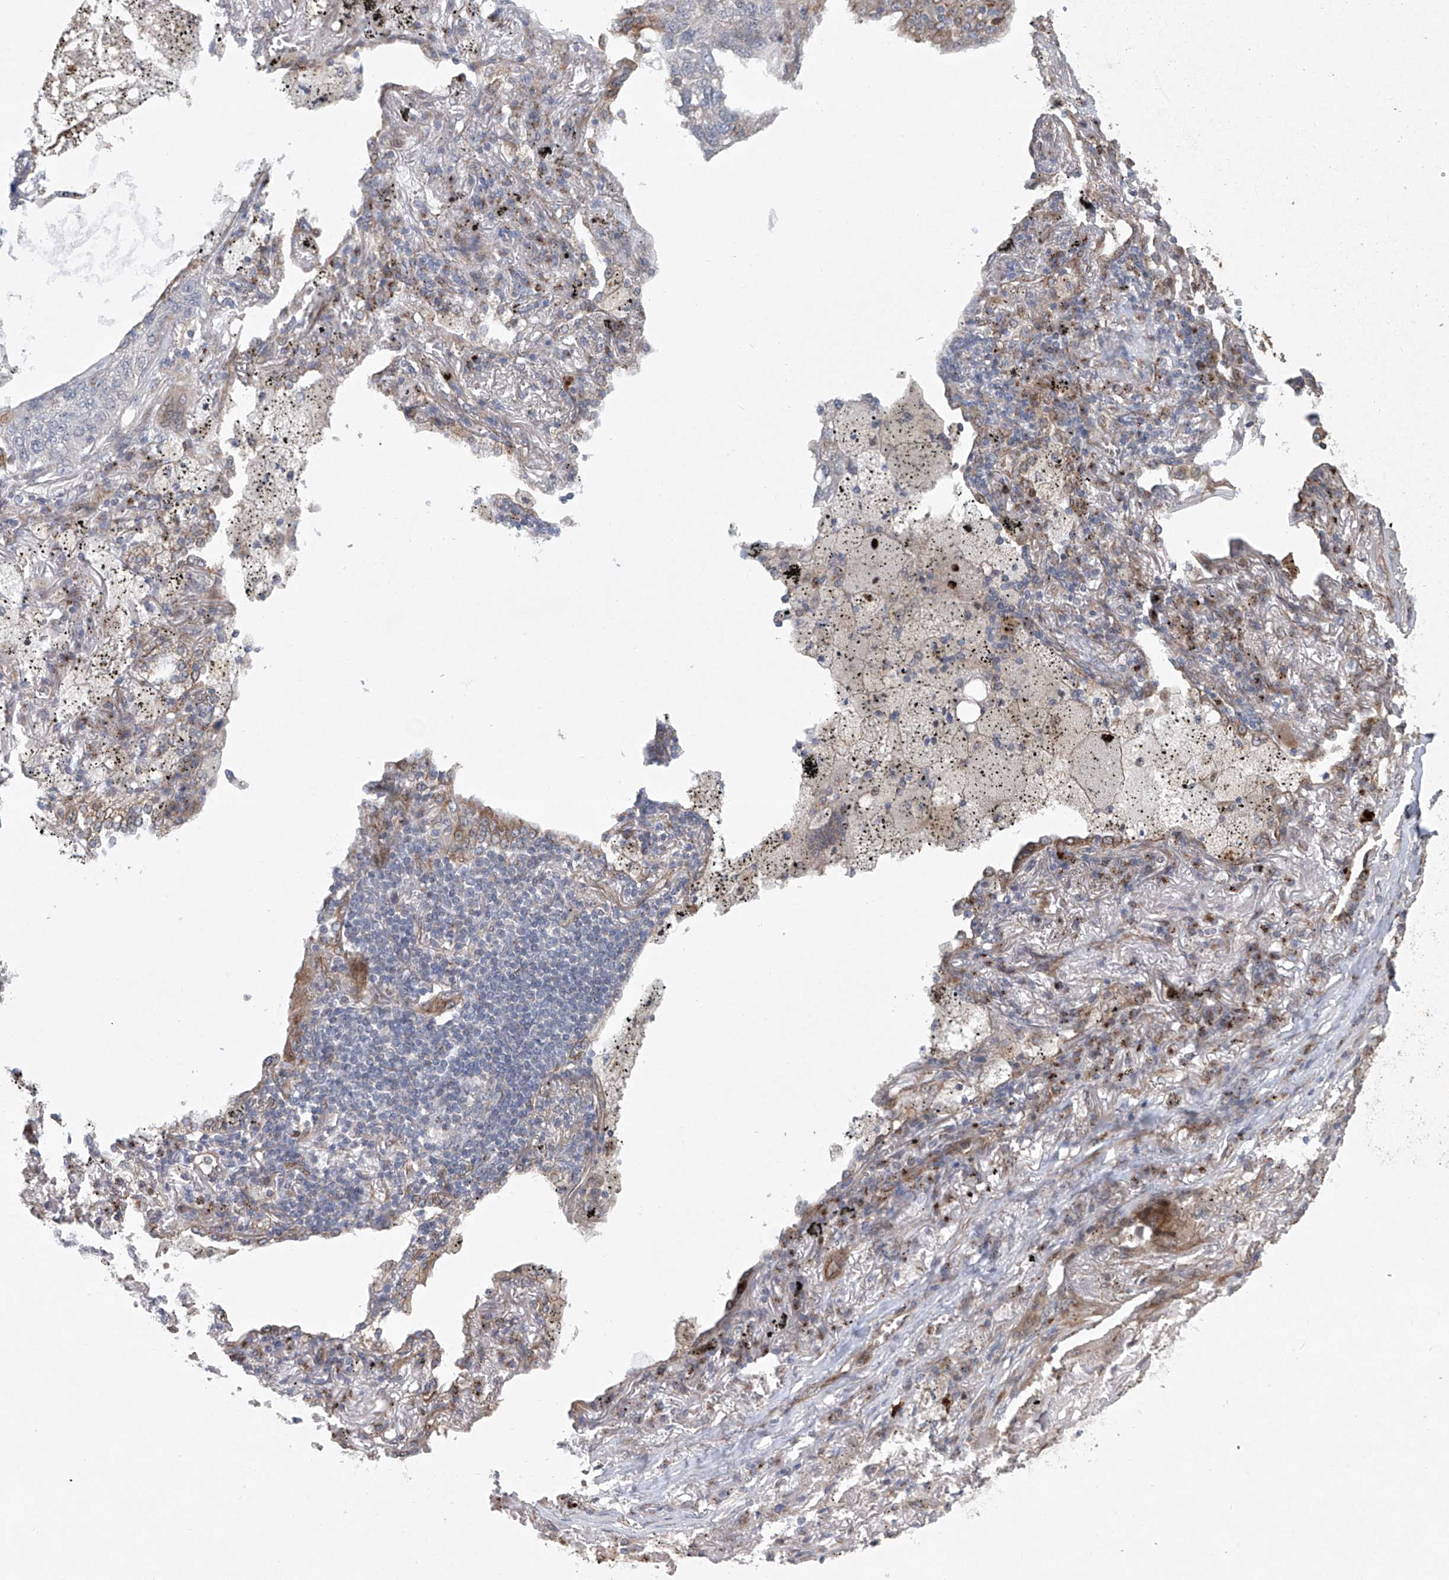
{"staining": {"intensity": "negative", "quantity": "none", "location": "none"}, "tissue": "lung cancer", "cell_type": "Tumor cells", "image_type": "cancer", "snomed": [{"axis": "morphology", "description": "Squamous cell carcinoma, NOS"}, {"axis": "topography", "description": "Lung"}], "caption": "The immunohistochemistry histopathology image has no significant expression in tumor cells of lung cancer tissue.", "gene": "KLC4", "patient": {"sex": "female", "age": 63}}